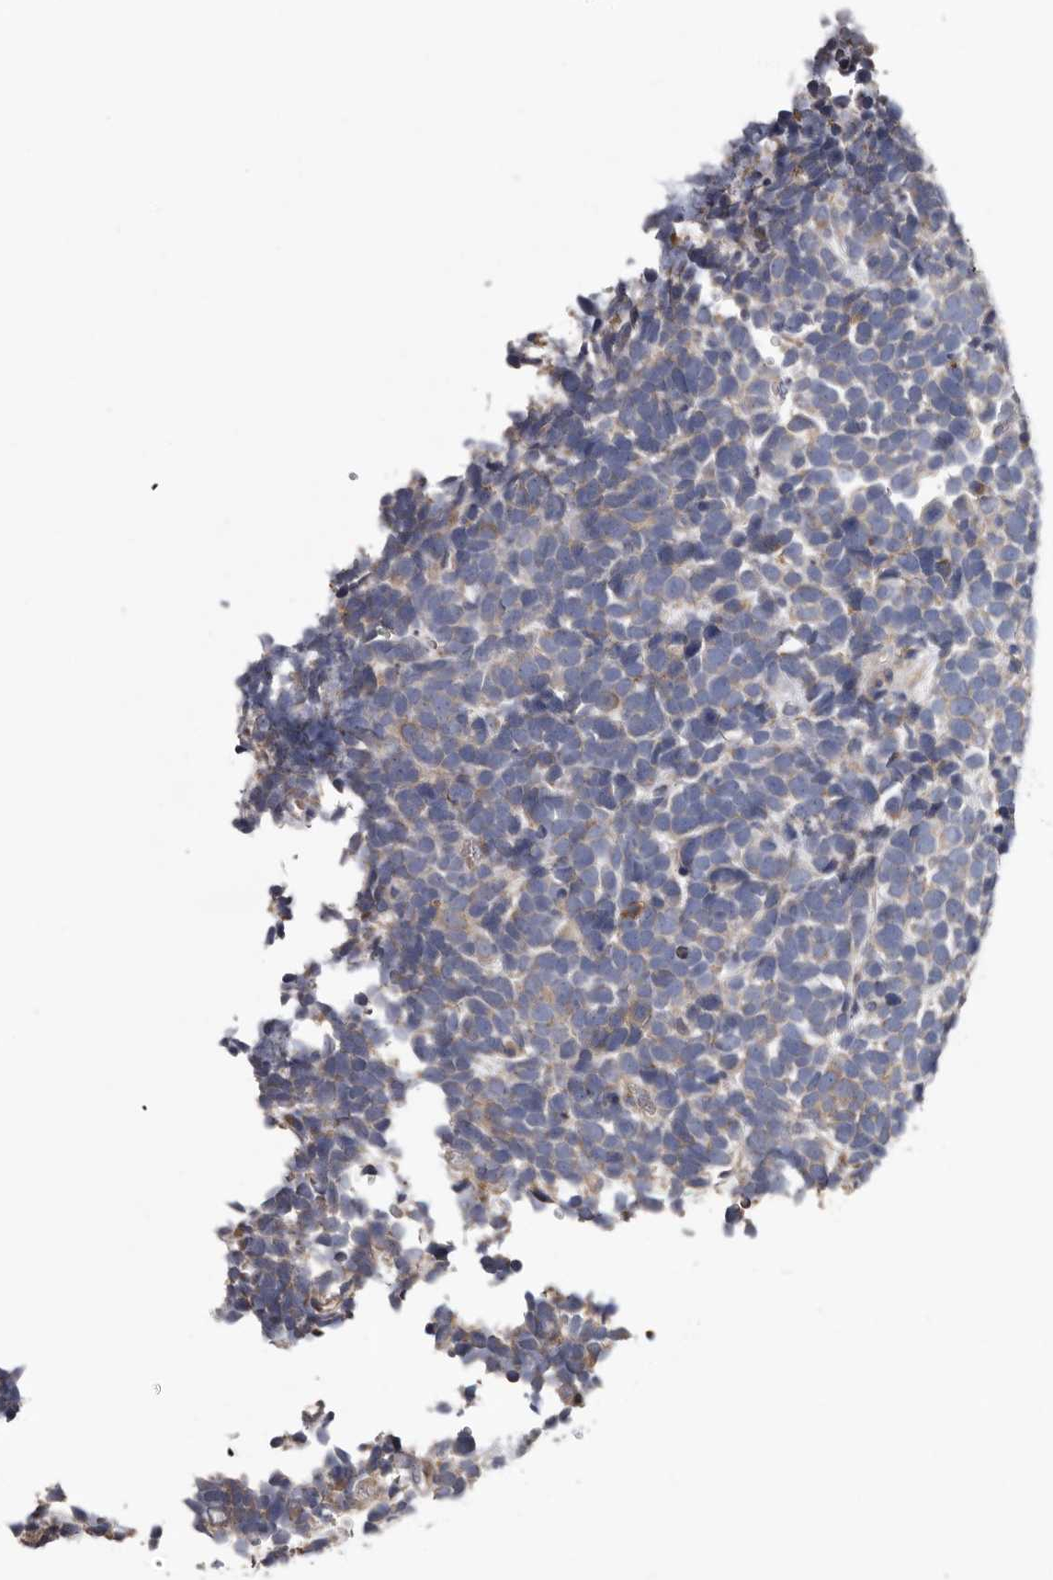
{"staining": {"intensity": "weak", "quantity": "<25%", "location": "cytoplasmic/membranous"}, "tissue": "urothelial cancer", "cell_type": "Tumor cells", "image_type": "cancer", "snomed": [{"axis": "morphology", "description": "Urothelial carcinoma, High grade"}, {"axis": "topography", "description": "Urinary bladder"}], "caption": "There is no significant expression in tumor cells of urothelial cancer. Brightfield microscopy of IHC stained with DAB (brown) and hematoxylin (blue), captured at high magnification.", "gene": "ASIC5", "patient": {"sex": "female", "age": 82}}